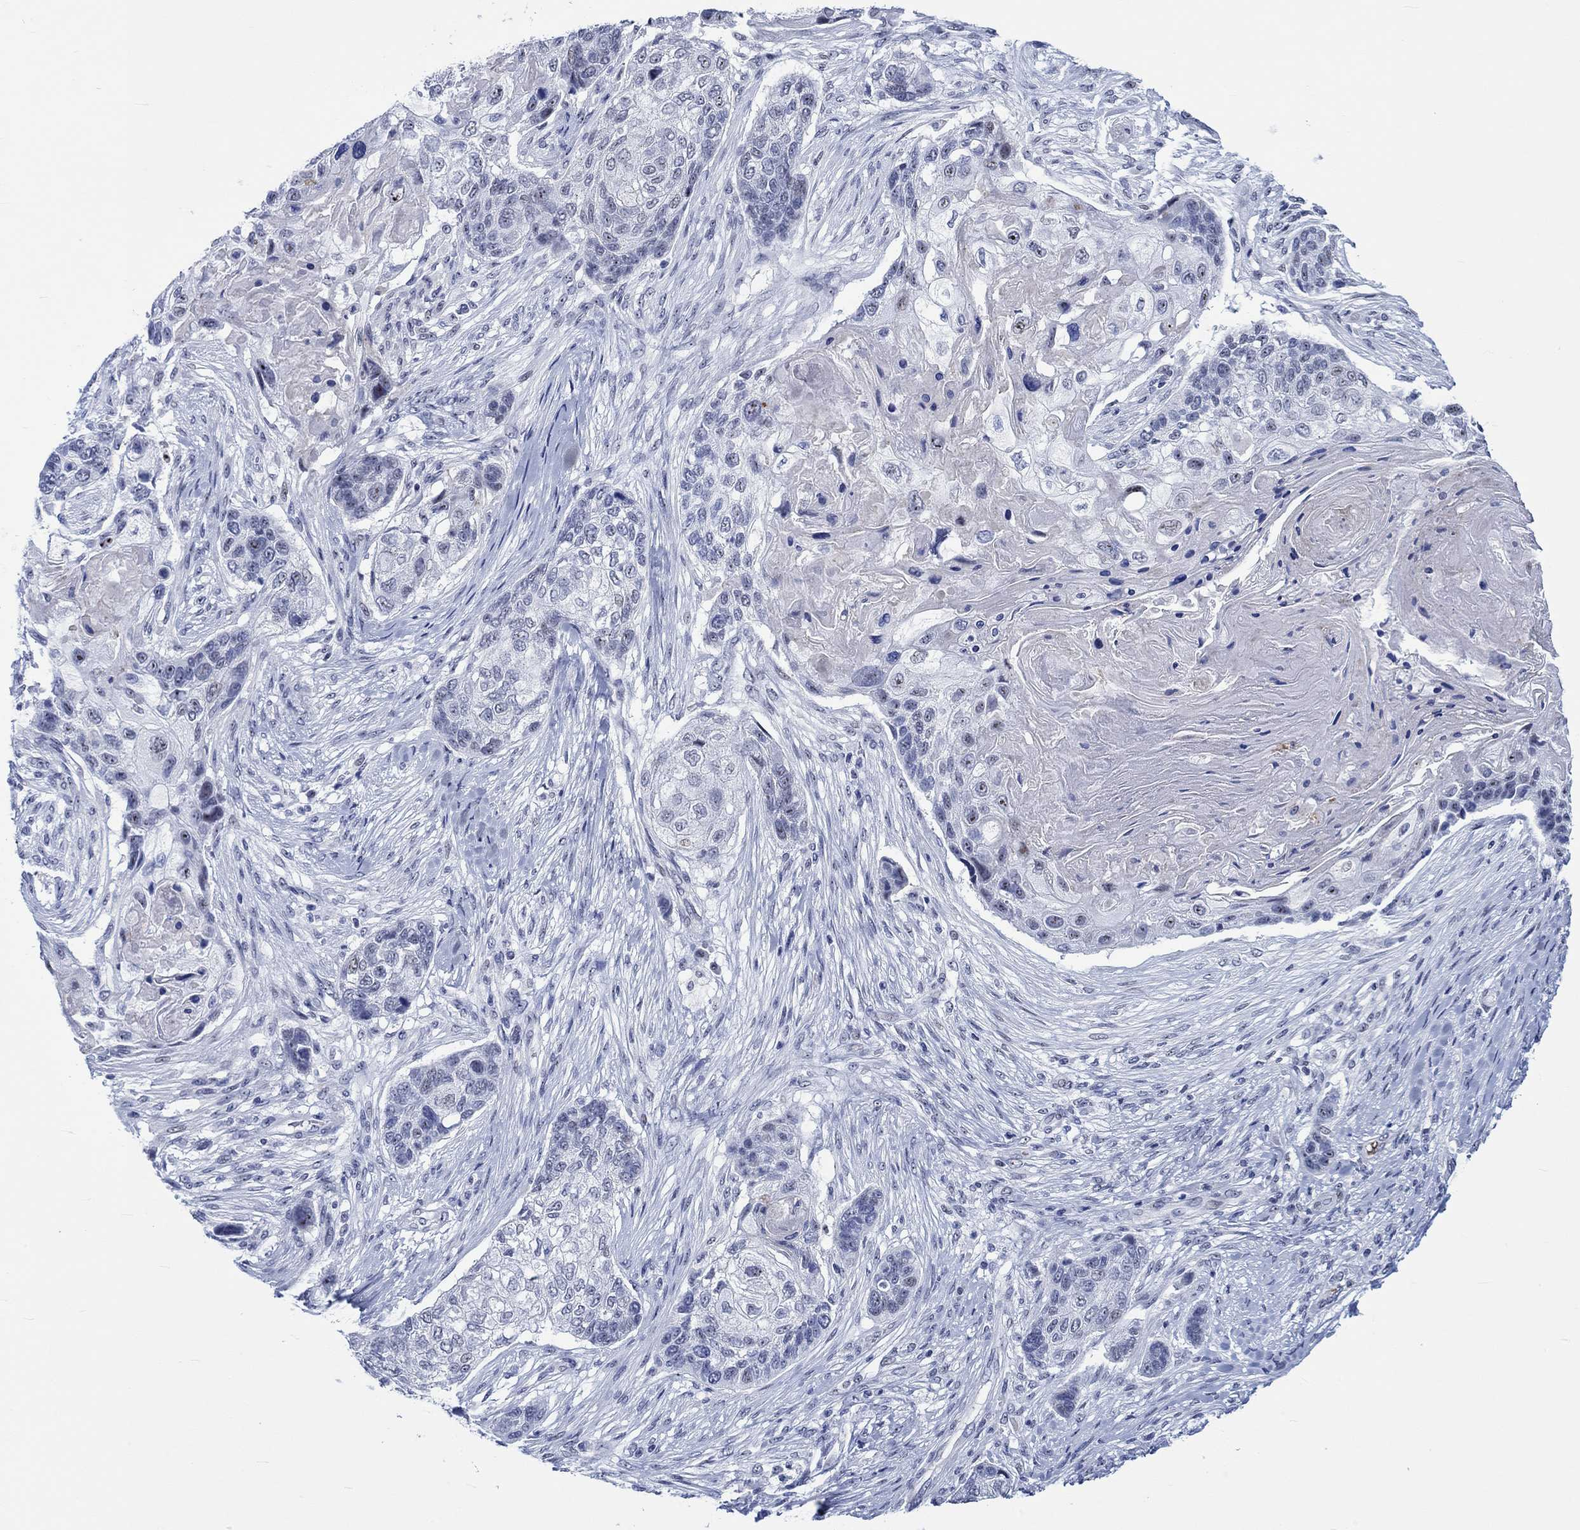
{"staining": {"intensity": "negative", "quantity": "none", "location": "none"}, "tissue": "lung cancer", "cell_type": "Tumor cells", "image_type": "cancer", "snomed": [{"axis": "morphology", "description": "Normal tissue, NOS"}, {"axis": "morphology", "description": "Squamous cell carcinoma, NOS"}, {"axis": "topography", "description": "Bronchus"}, {"axis": "topography", "description": "Lung"}], "caption": "Tumor cells are negative for protein expression in human lung cancer (squamous cell carcinoma).", "gene": "ZNF446", "patient": {"sex": "male", "age": 69}}